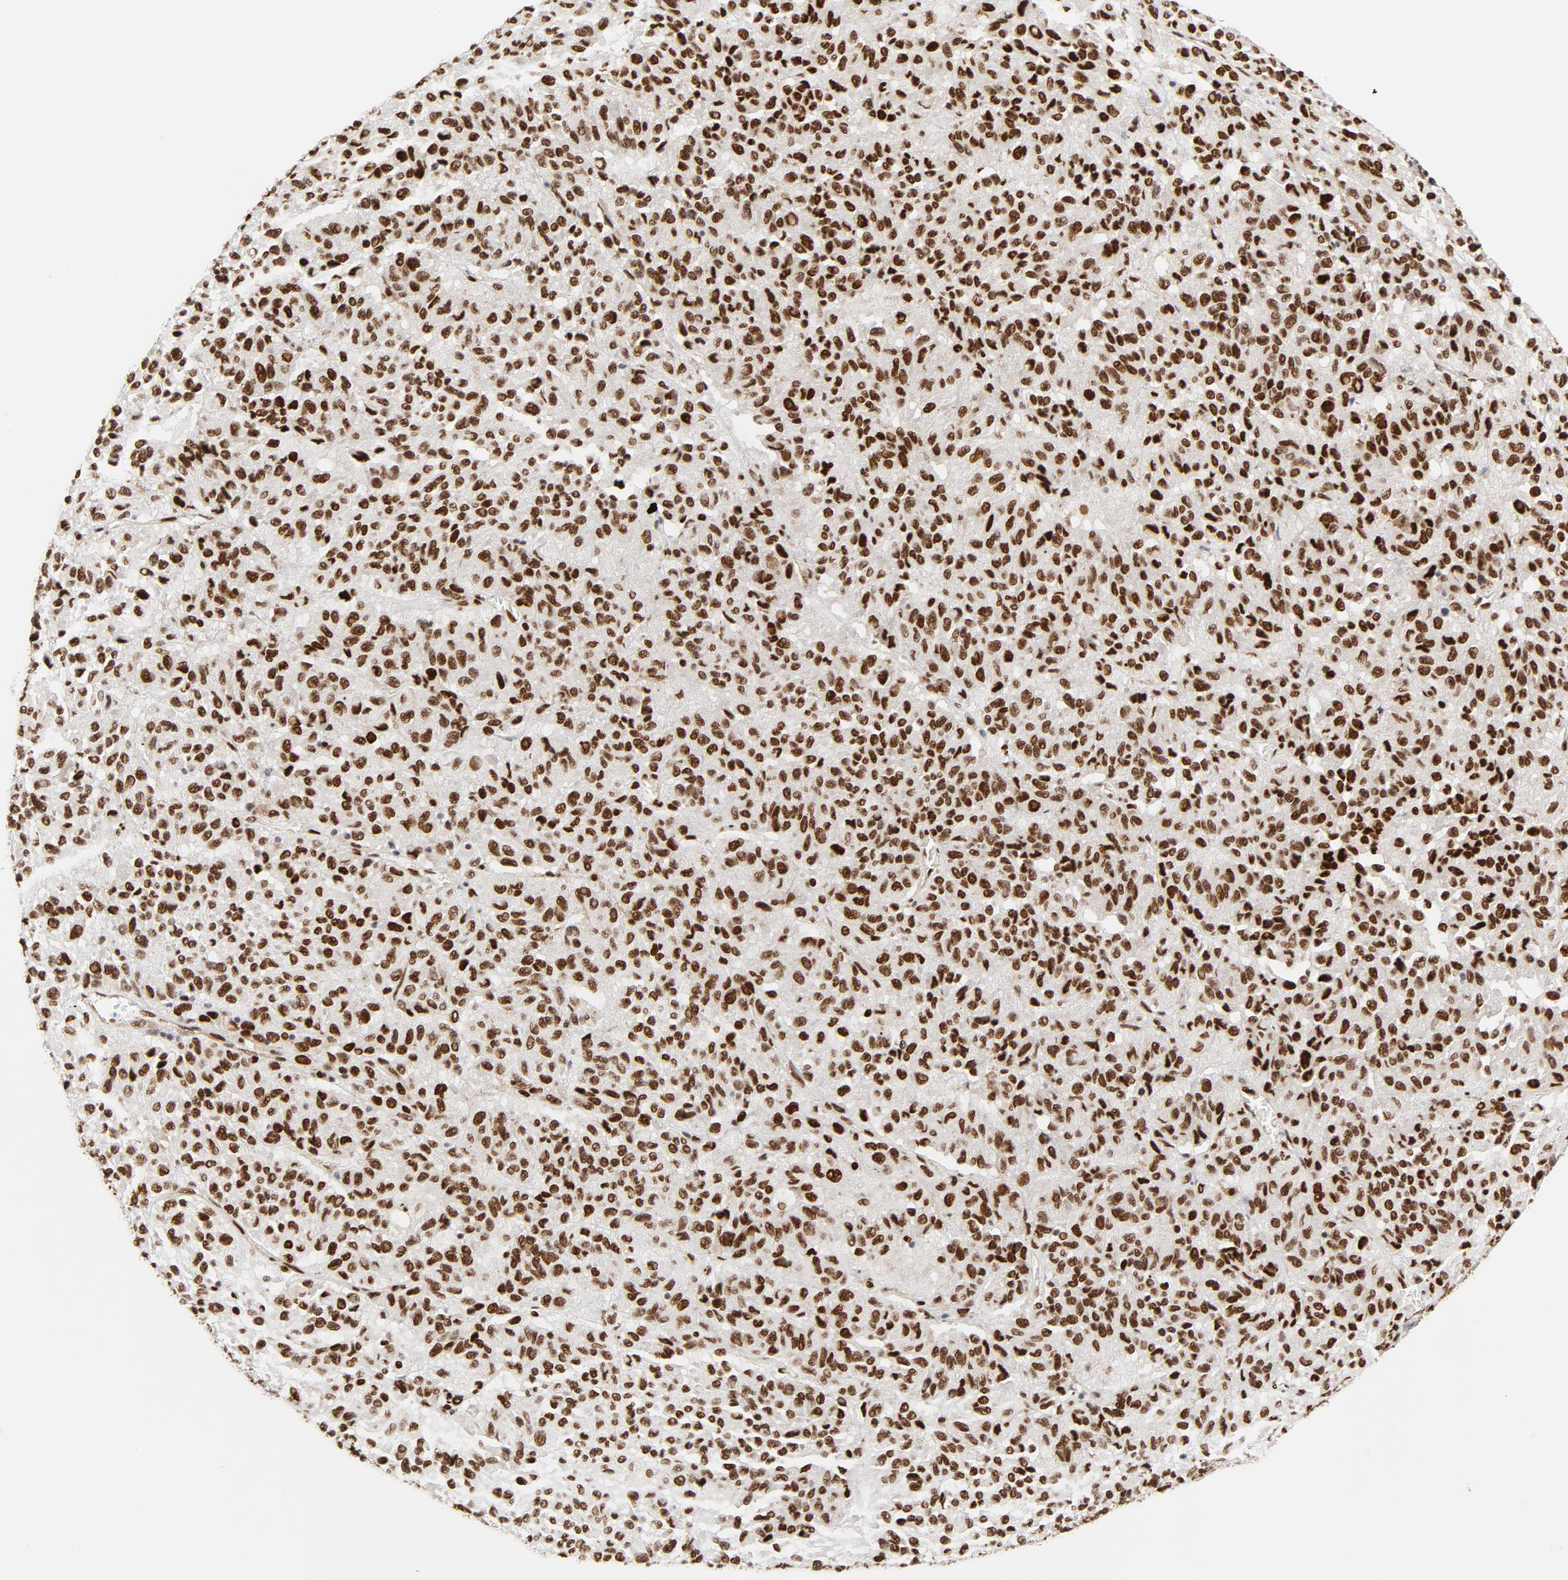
{"staining": {"intensity": "strong", "quantity": ">75%", "location": "nuclear"}, "tissue": "melanoma", "cell_type": "Tumor cells", "image_type": "cancer", "snomed": [{"axis": "morphology", "description": "Malignant melanoma, Metastatic site"}, {"axis": "topography", "description": "Lung"}], "caption": "Immunohistochemistry photomicrograph of neoplastic tissue: melanoma stained using immunohistochemistry demonstrates high levels of strong protein expression localized specifically in the nuclear of tumor cells, appearing as a nuclear brown color.", "gene": "MEF2A", "patient": {"sex": "male", "age": 64}}